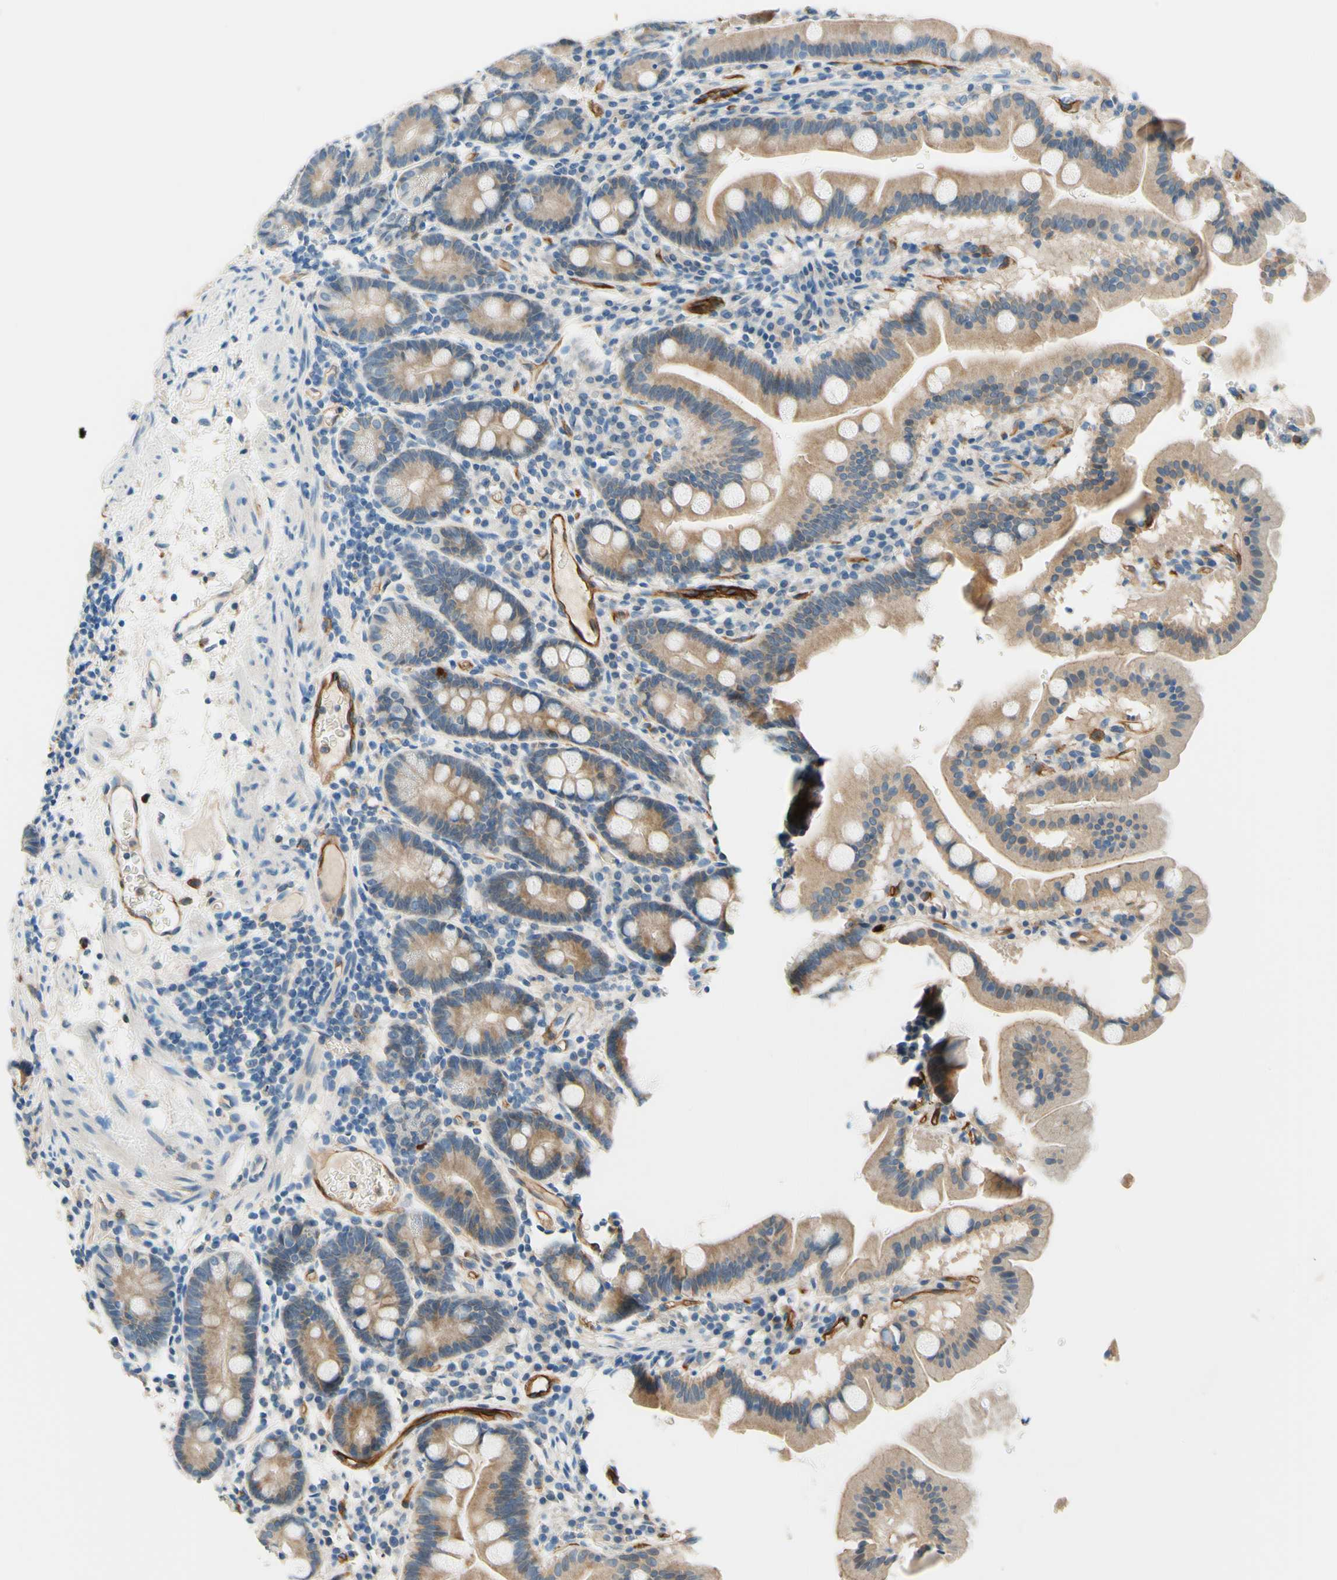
{"staining": {"intensity": "weak", "quantity": ">75%", "location": "cytoplasmic/membranous"}, "tissue": "duodenum", "cell_type": "Glandular cells", "image_type": "normal", "snomed": [{"axis": "morphology", "description": "Normal tissue, NOS"}, {"axis": "topography", "description": "Duodenum"}], "caption": "DAB immunohistochemical staining of unremarkable human duodenum displays weak cytoplasmic/membranous protein expression in about >75% of glandular cells. The protein is stained brown, and the nuclei are stained in blue (DAB (3,3'-diaminobenzidine) IHC with brightfield microscopy, high magnification).", "gene": "SIGLEC9", "patient": {"sex": "male", "age": 50}}